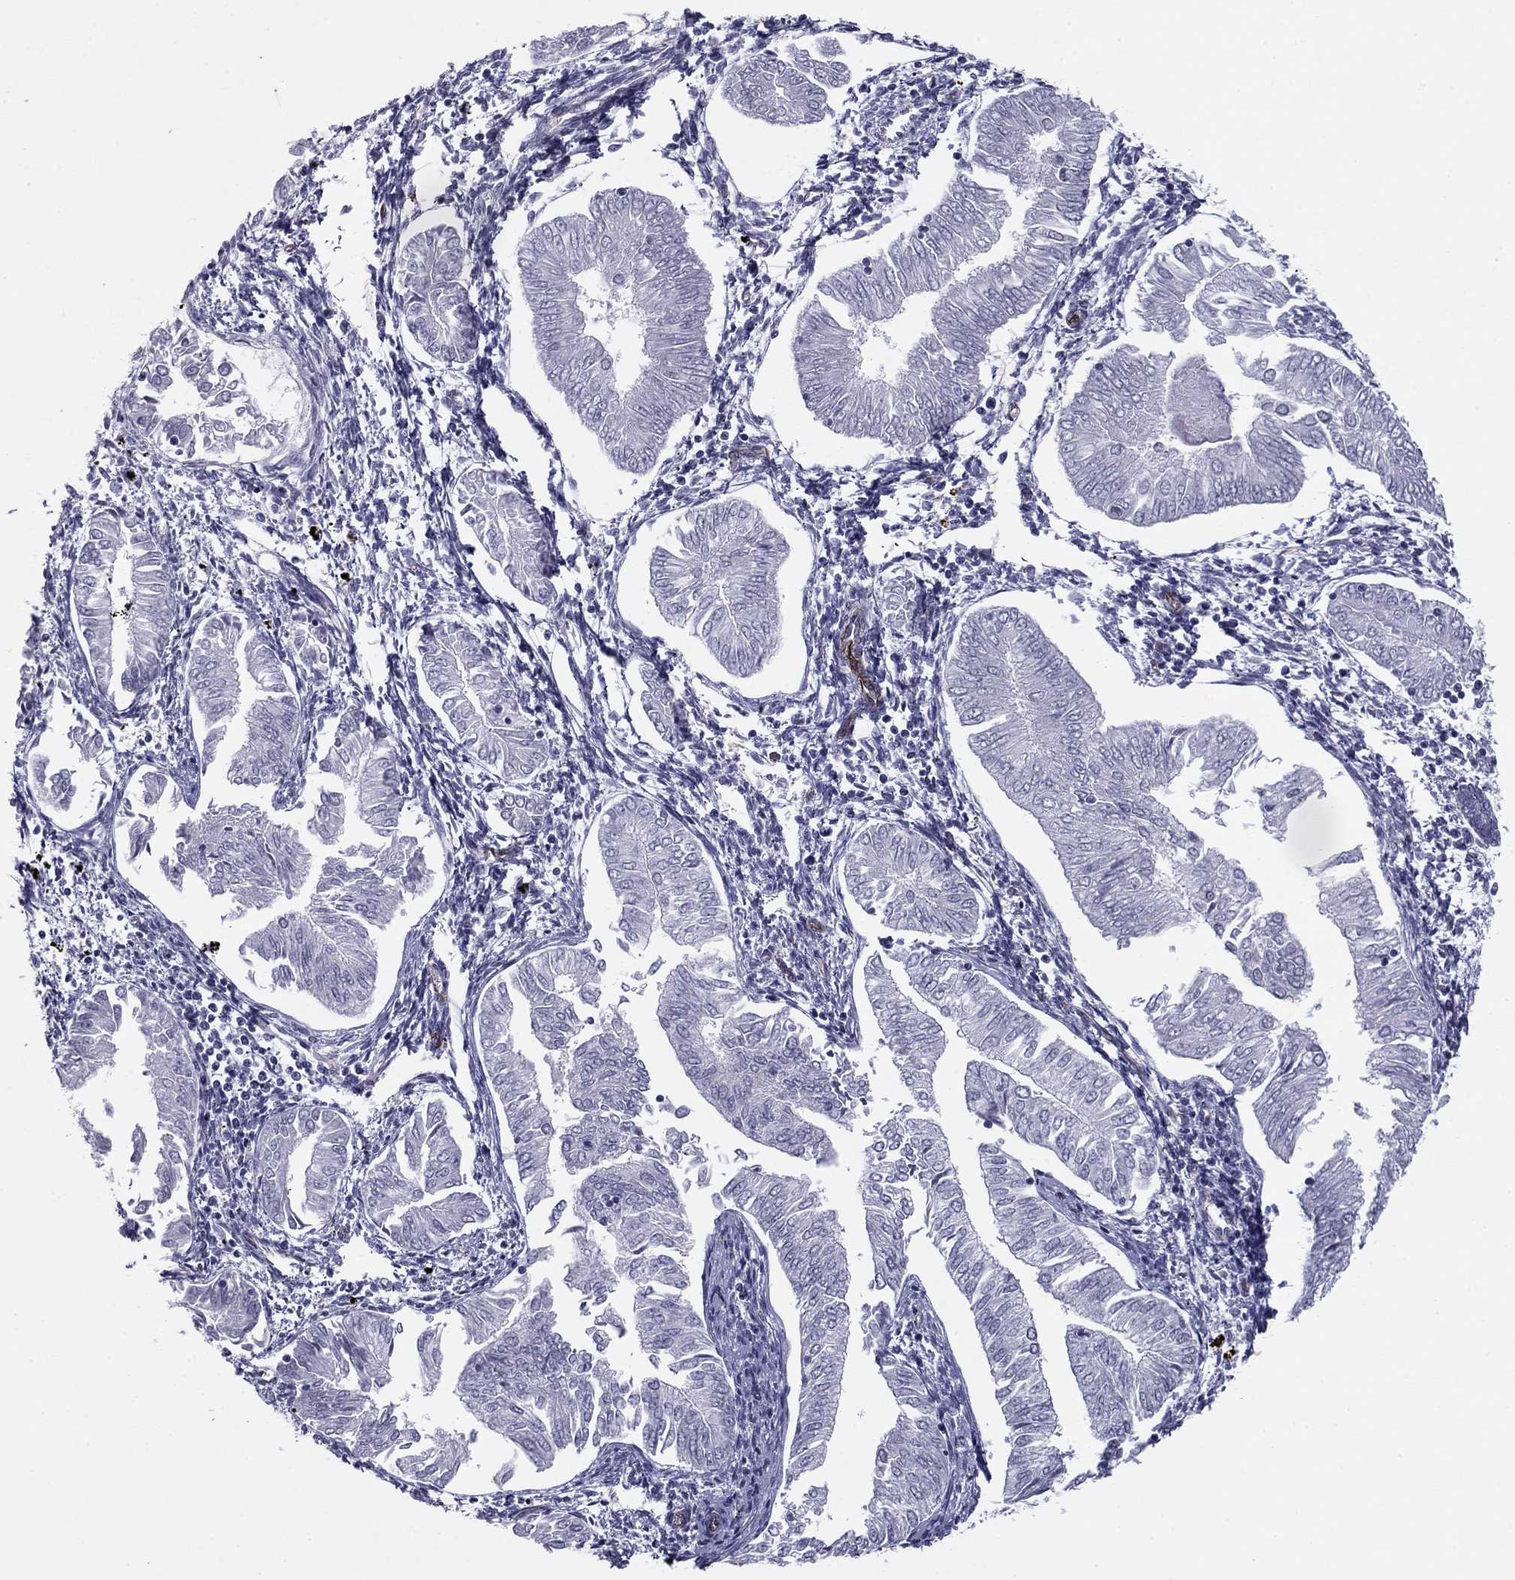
{"staining": {"intensity": "negative", "quantity": "none", "location": "none"}, "tissue": "endometrial cancer", "cell_type": "Tumor cells", "image_type": "cancer", "snomed": [{"axis": "morphology", "description": "Adenocarcinoma, NOS"}, {"axis": "topography", "description": "Endometrium"}], "caption": "IHC micrograph of neoplastic tissue: endometrial adenocarcinoma stained with DAB (3,3'-diaminobenzidine) reveals no significant protein staining in tumor cells.", "gene": "ANKS4B", "patient": {"sex": "female", "age": 53}}